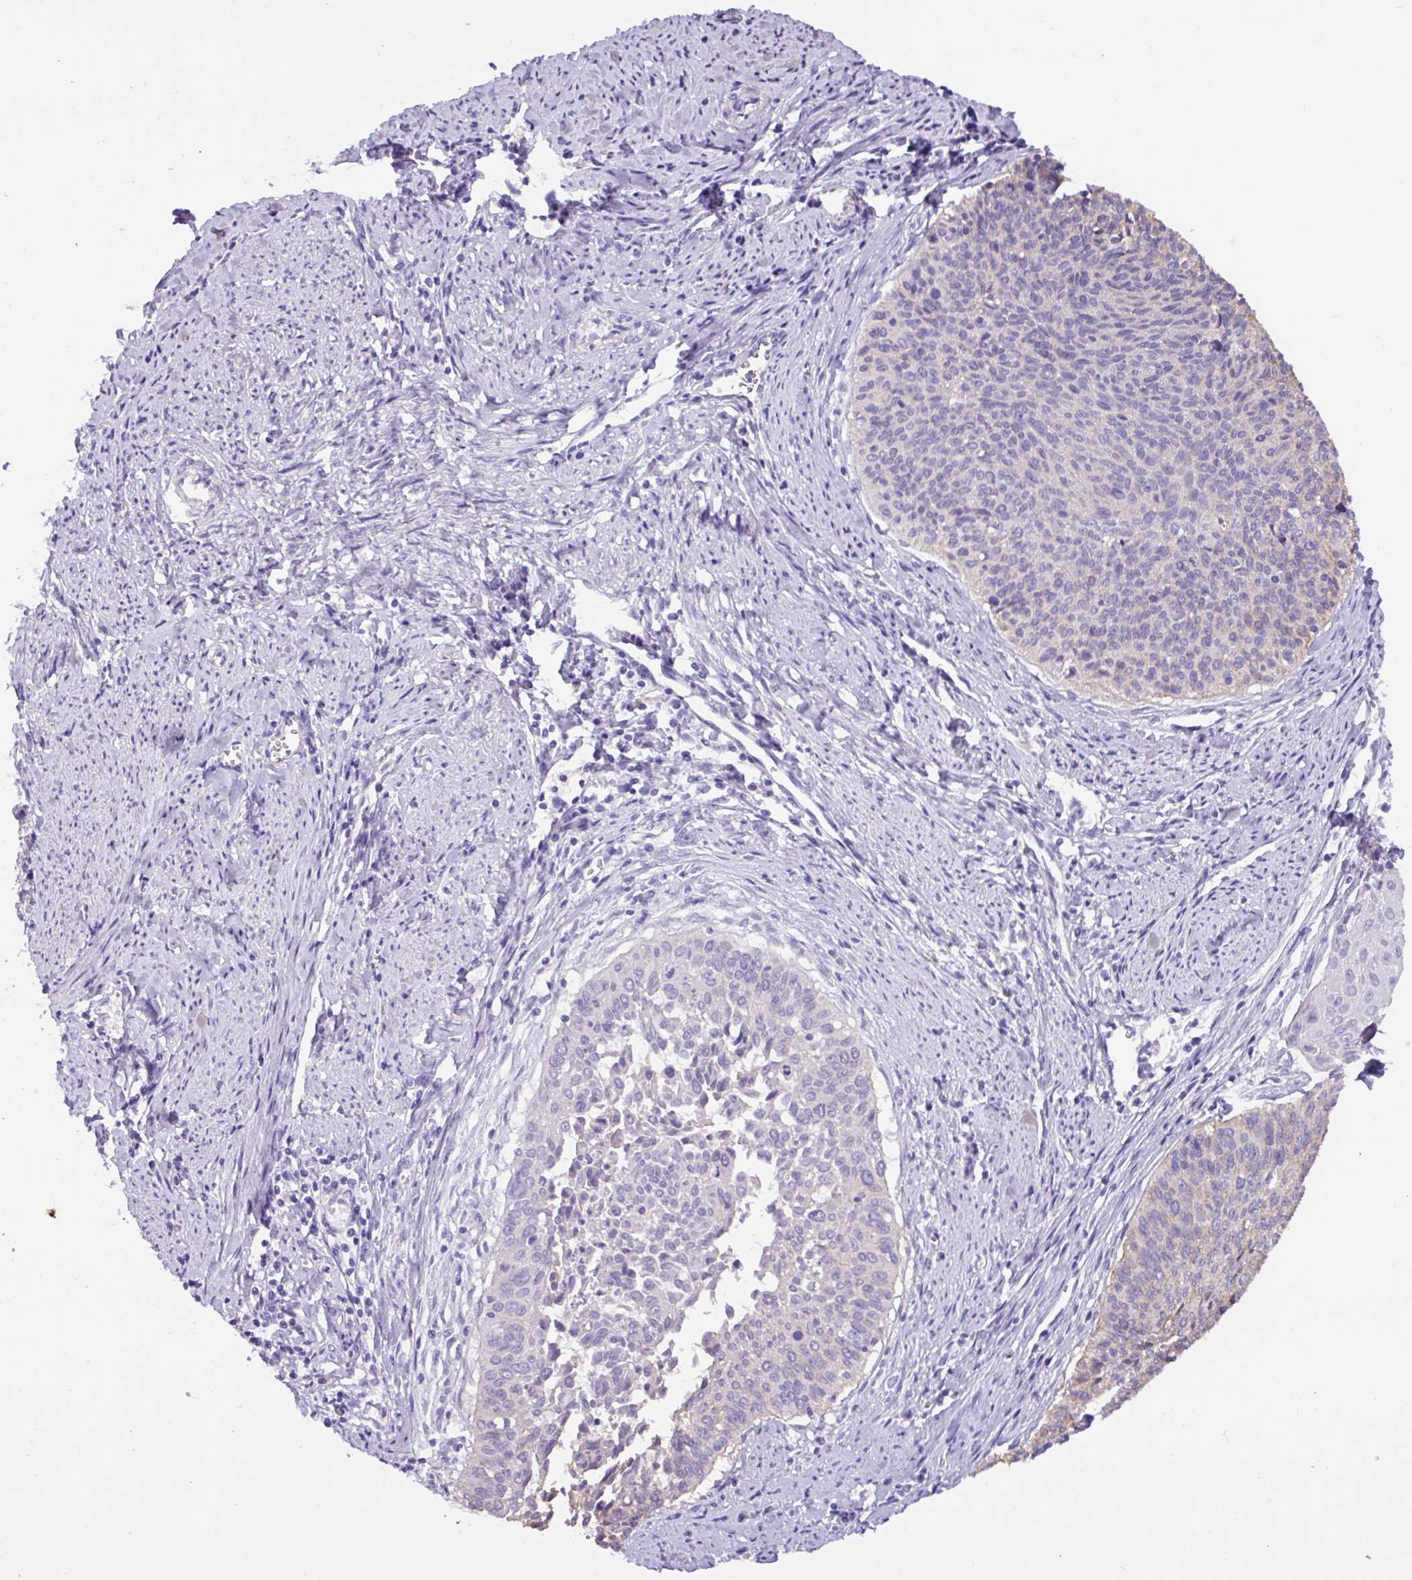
{"staining": {"intensity": "weak", "quantity": "25%-75%", "location": "cytoplasmic/membranous"}, "tissue": "cervical cancer", "cell_type": "Tumor cells", "image_type": "cancer", "snomed": [{"axis": "morphology", "description": "Squamous cell carcinoma, NOS"}, {"axis": "topography", "description": "Cervix"}], "caption": "The image shows immunohistochemical staining of cervical cancer. There is weak cytoplasmic/membranous positivity is present in about 25%-75% of tumor cells. The staining was performed using DAB (3,3'-diaminobenzidine) to visualize the protein expression in brown, while the nuclei were stained in blue with hematoxylin (Magnification: 20x).", "gene": "EPCAM", "patient": {"sex": "female", "age": 55}}